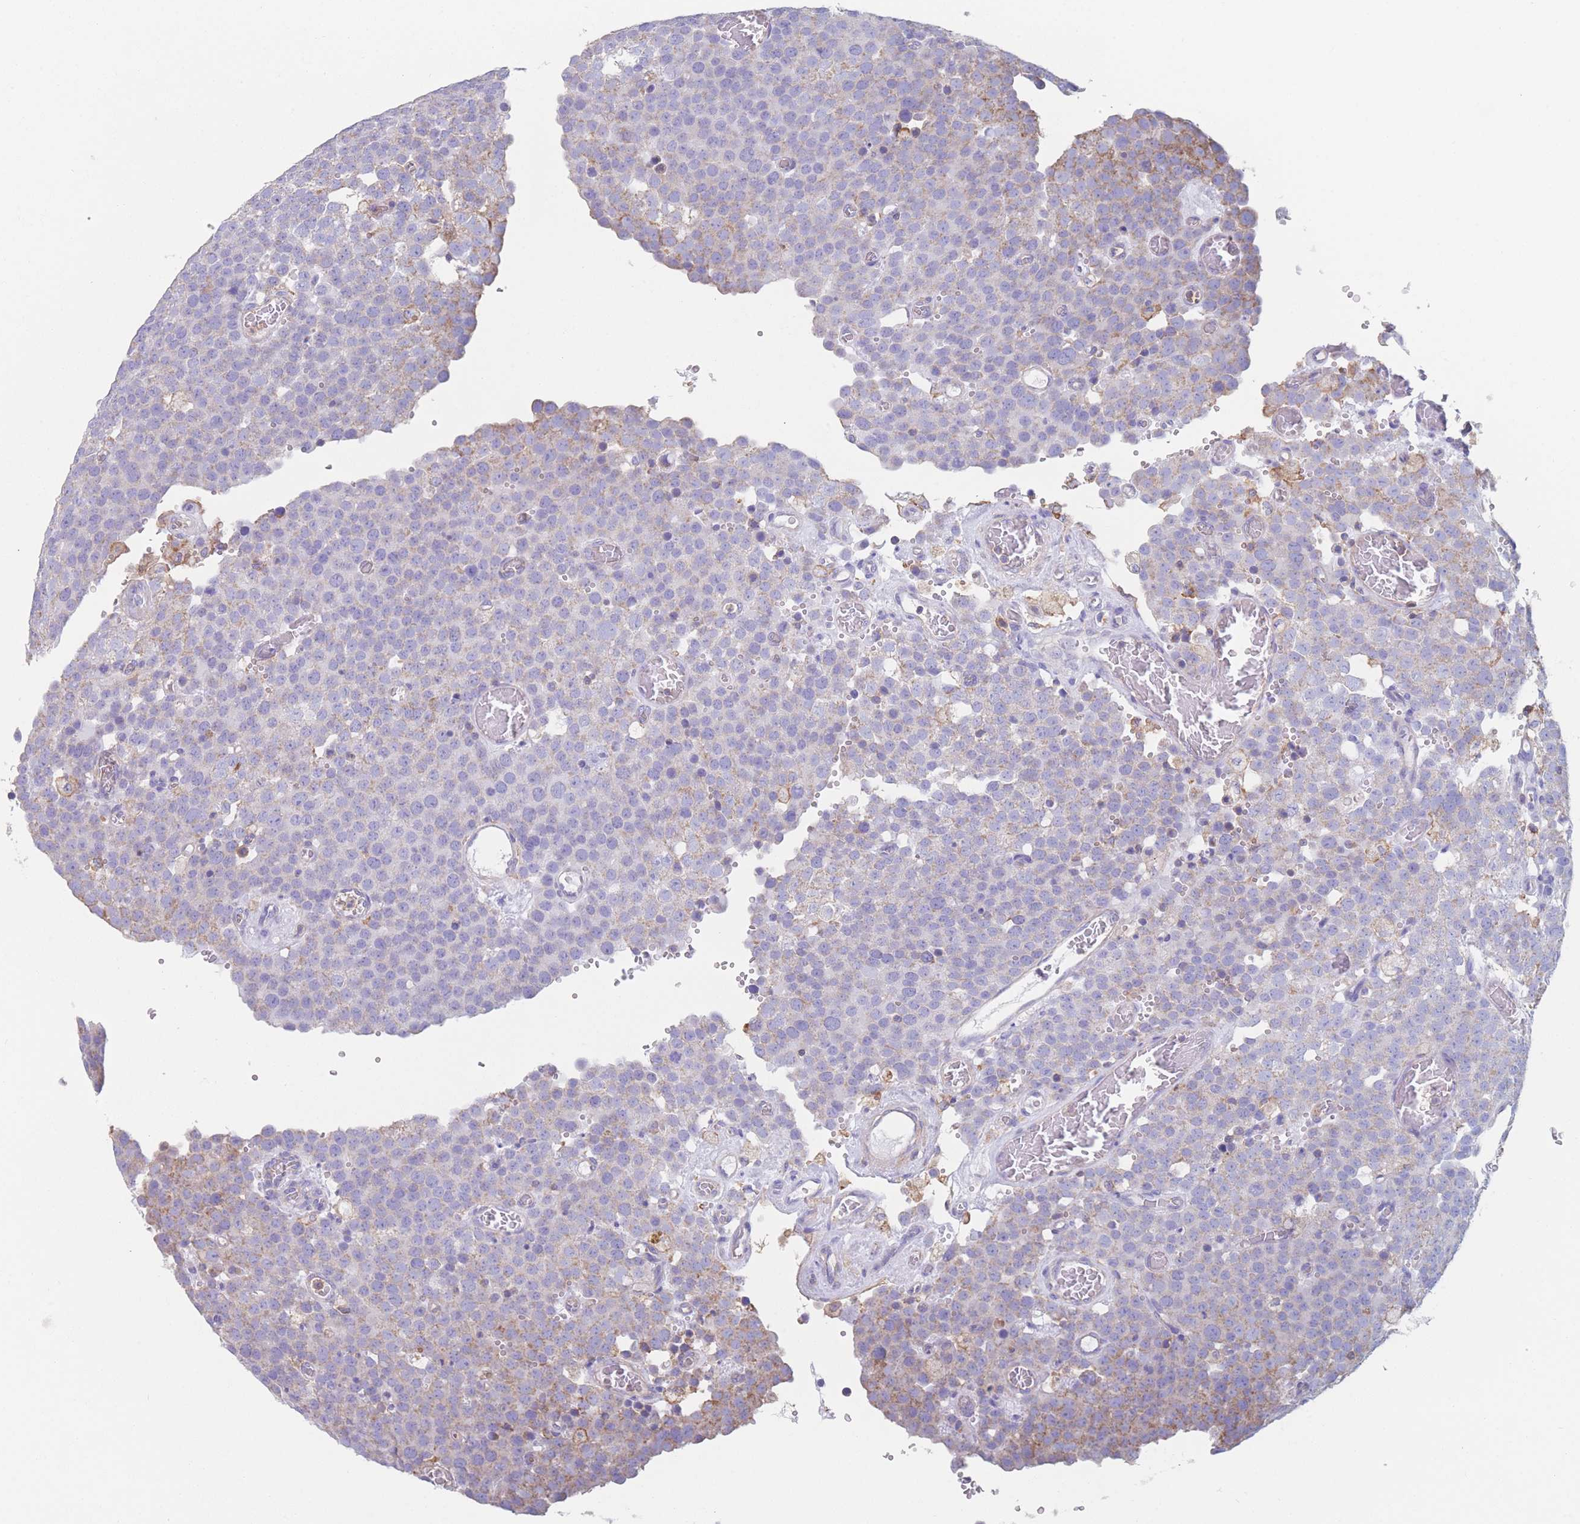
{"staining": {"intensity": "moderate", "quantity": "<25%", "location": "cytoplasmic/membranous"}, "tissue": "testis cancer", "cell_type": "Tumor cells", "image_type": "cancer", "snomed": [{"axis": "morphology", "description": "Normal tissue, NOS"}, {"axis": "morphology", "description": "Seminoma, NOS"}, {"axis": "topography", "description": "Testis"}], "caption": "This is a histology image of immunohistochemistry (IHC) staining of testis cancer, which shows moderate positivity in the cytoplasmic/membranous of tumor cells.", "gene": "ADH1A", "patient": {"sex": "male", "age": 71}}